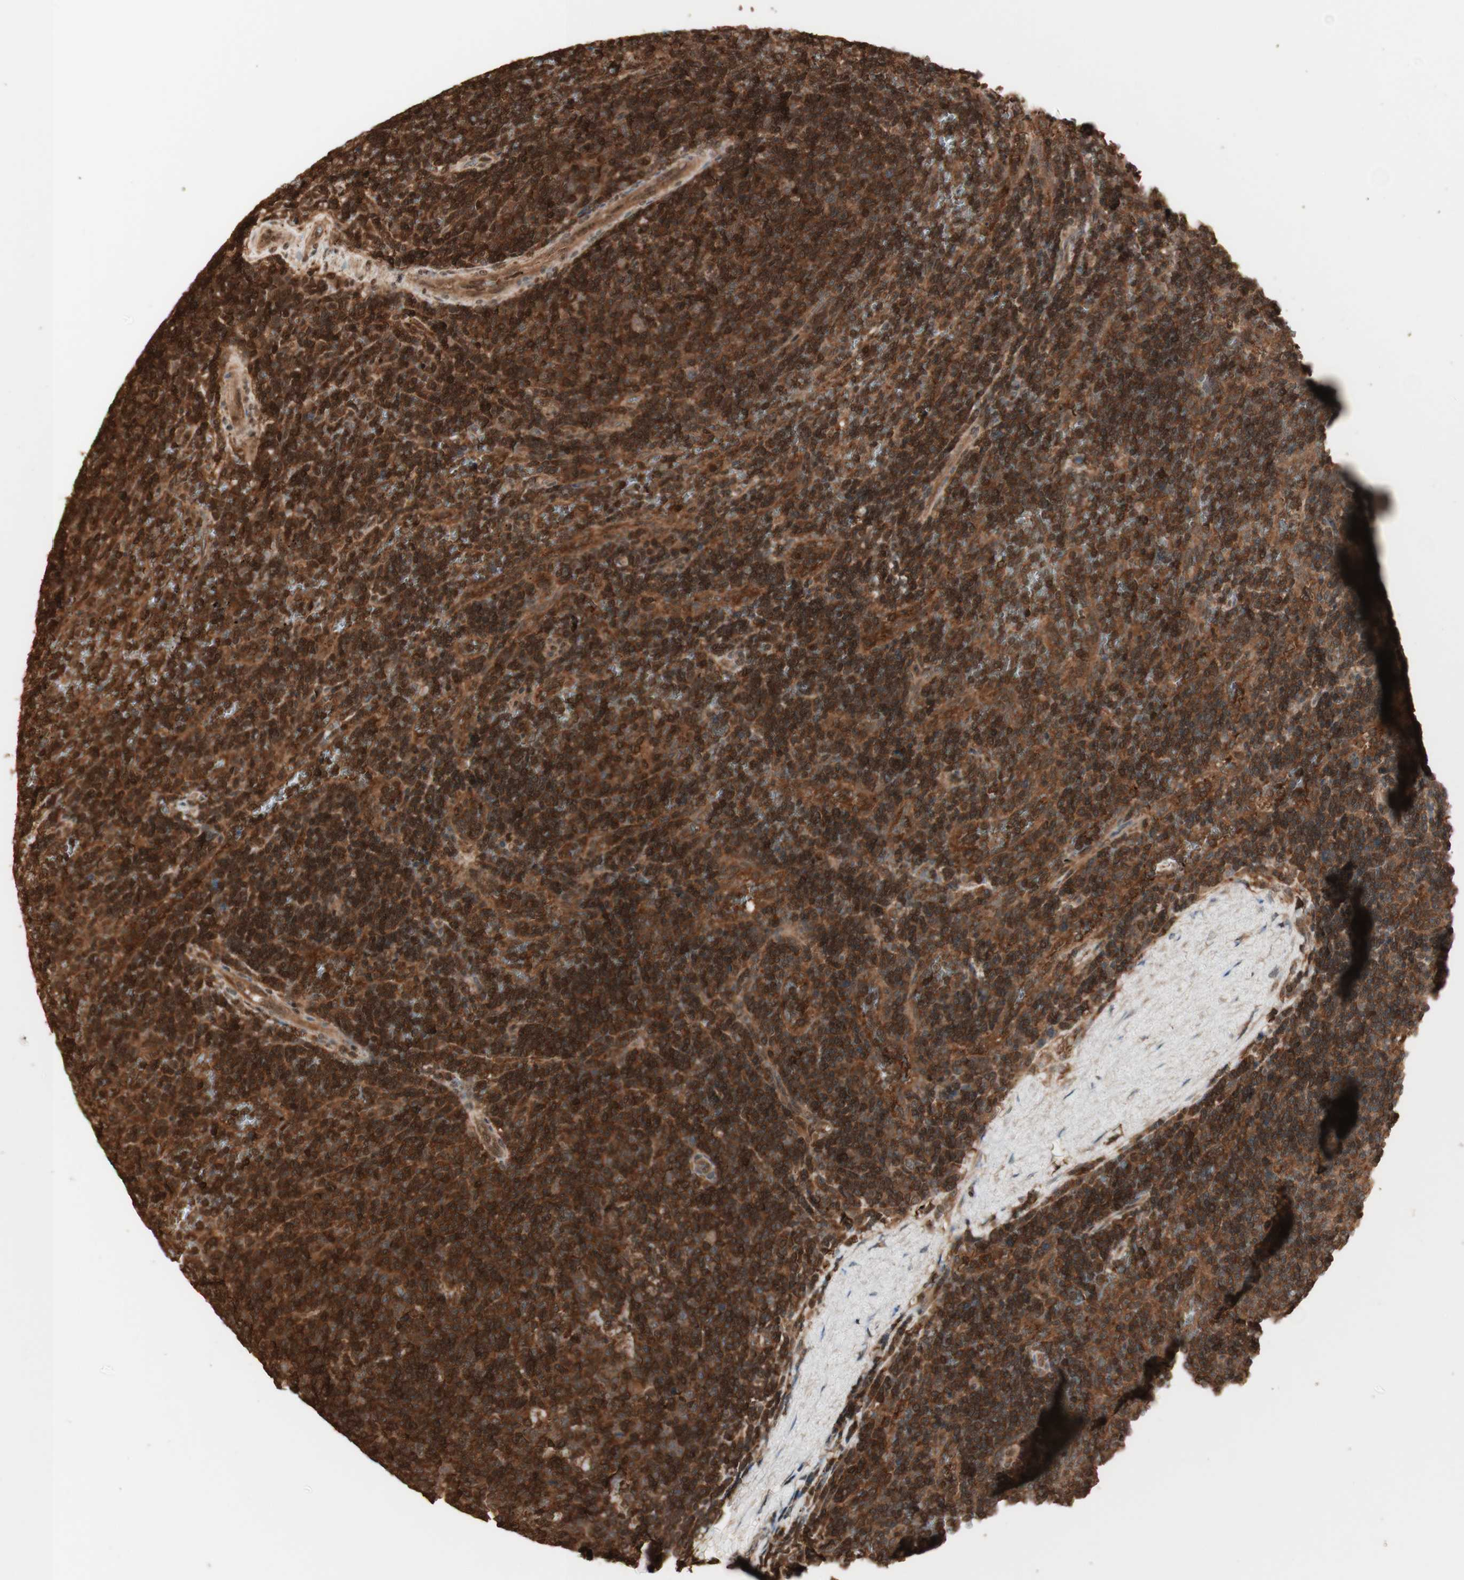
{"staining": {"intensity": "strong", "quantity": ">75%", "location": "cytoplasmic/membranous,nuclear"}, "tissue": "lymphoma", "cell_type": "Tumor cells", "image_type": "cancer", "snomed": [{"axis": "morphology", "description": "Malignant lymphoma, non-Hodgkin's type, Low grade"}, {"axis": "topography", "description": "Spleen"}], "caption": "Immunohistochemical staining of lymphoma exhibits high levels of strong cytoplasmic/membranous and nuclear staining in about >75% of tumor cells.", "gene": "YWHAB", "patient": {"sex": "female", "age": 50}}